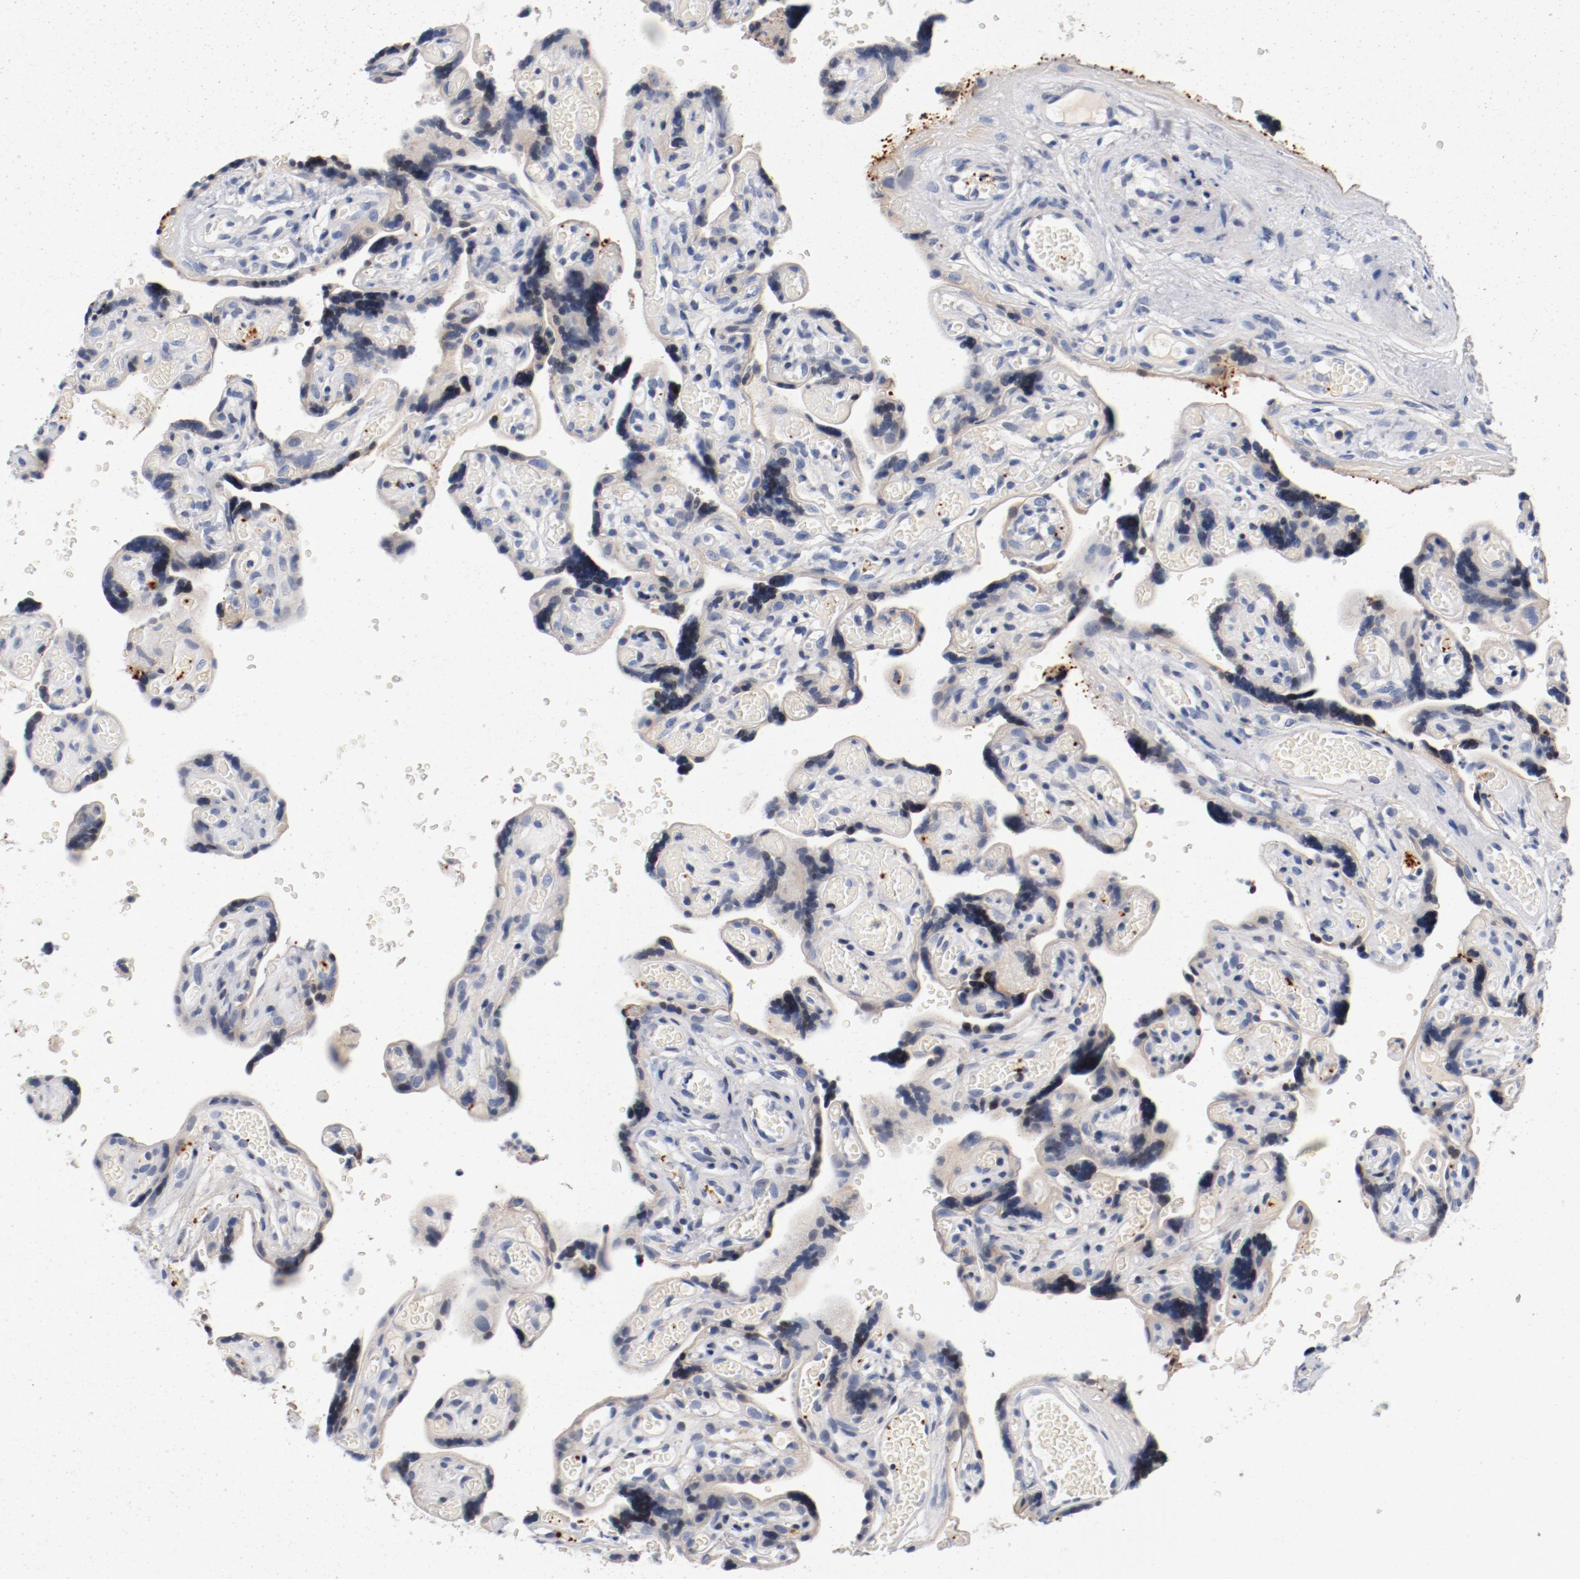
{"staining": {"intensity": "moderate", "quantity": "<25%", "location": "cytoplasmic/membranous"}, "tissue": "placenta", "cell_type": "Decidual cells", "image_type": "normal", "snomed": [{"axis": "morphology", "description": "Normal tissue, NOS"}, {"axis": "topography", "description": "Placenta"}], "caption": "DAB (3,3'-diaminobenzidine) immunohistochemical staining of benign placenta demonstrates moderate cytoplasmic/membranous protein staining in about <25% of decidual cells.", "gene": "PIM1", "patient": {"sex": "female", "age": 30}}